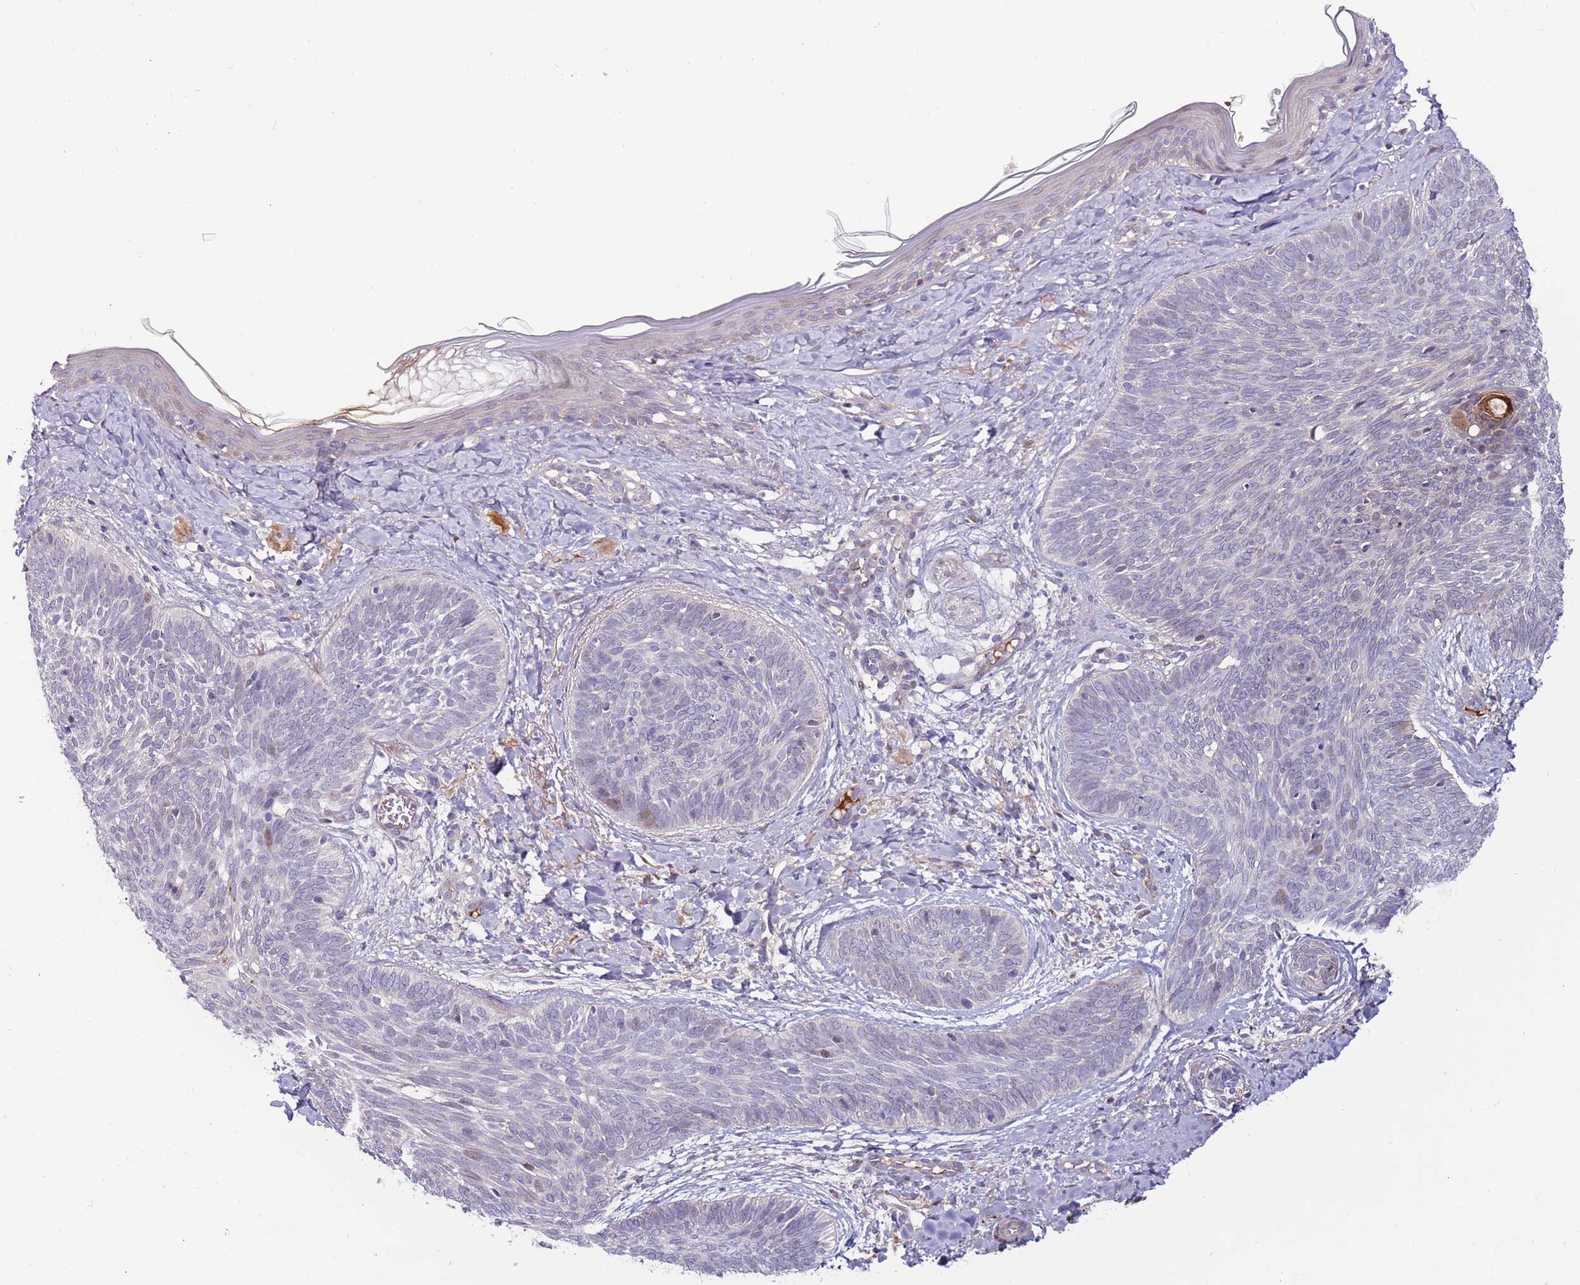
{"staining": {"intensity": "negative", "quantity": "none", "location": "none"}, "tissue": "skin cancer", "cell_type": "Tumor cells", "image_type": "cancer", "snomed": [{"axis": "morphology", "description": "Basal cell carcinoma"}, {"axis": "topography", "description": "Skin"}], "caption": "A micrograph of skin cancer stained for a protein demonstrates no brown staining in tumor cells.", "gene": "MTG2", "patient": {"sex": "female", "age": 81}}